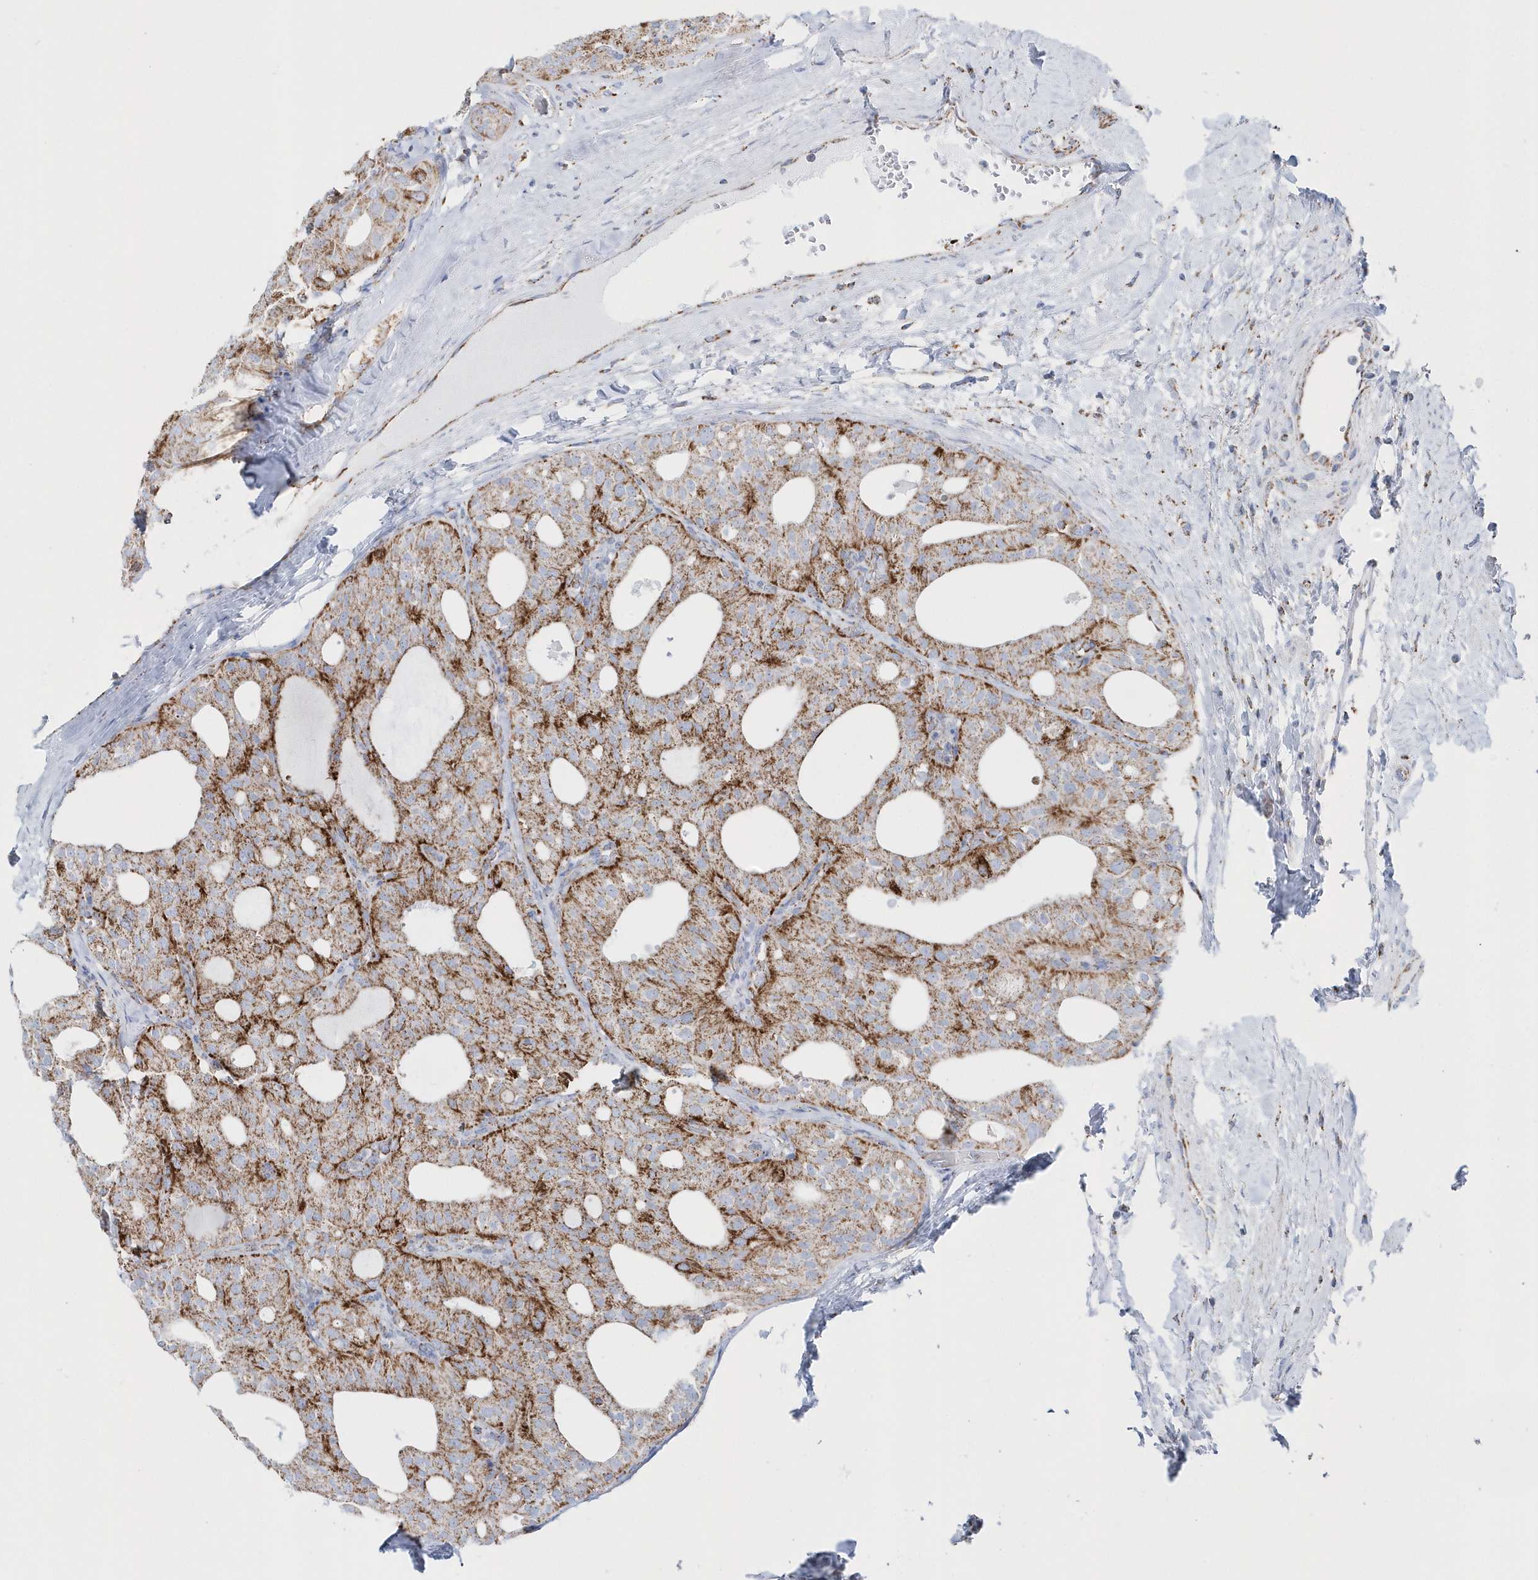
{"staining": {"intensity": "moderate", "quantity": ">75%", "location": "cytoplasmic/membranous"}, "tissue": "thyroid cancer", "cell_type": "Tumor cells", "image_type": "cancer", "snomed": [{"axis": "morphology", "description": "Follicular adenoma carcinoma, NOS"}, {"axis": "topography", "description": "Thyroid gland"}], "caption": "Human thyroid cancer stained with a protein marker shows moderate staining in tumor cells.", "gene": "TMCO6", "patient": {"sex": "male", "age": 75}}